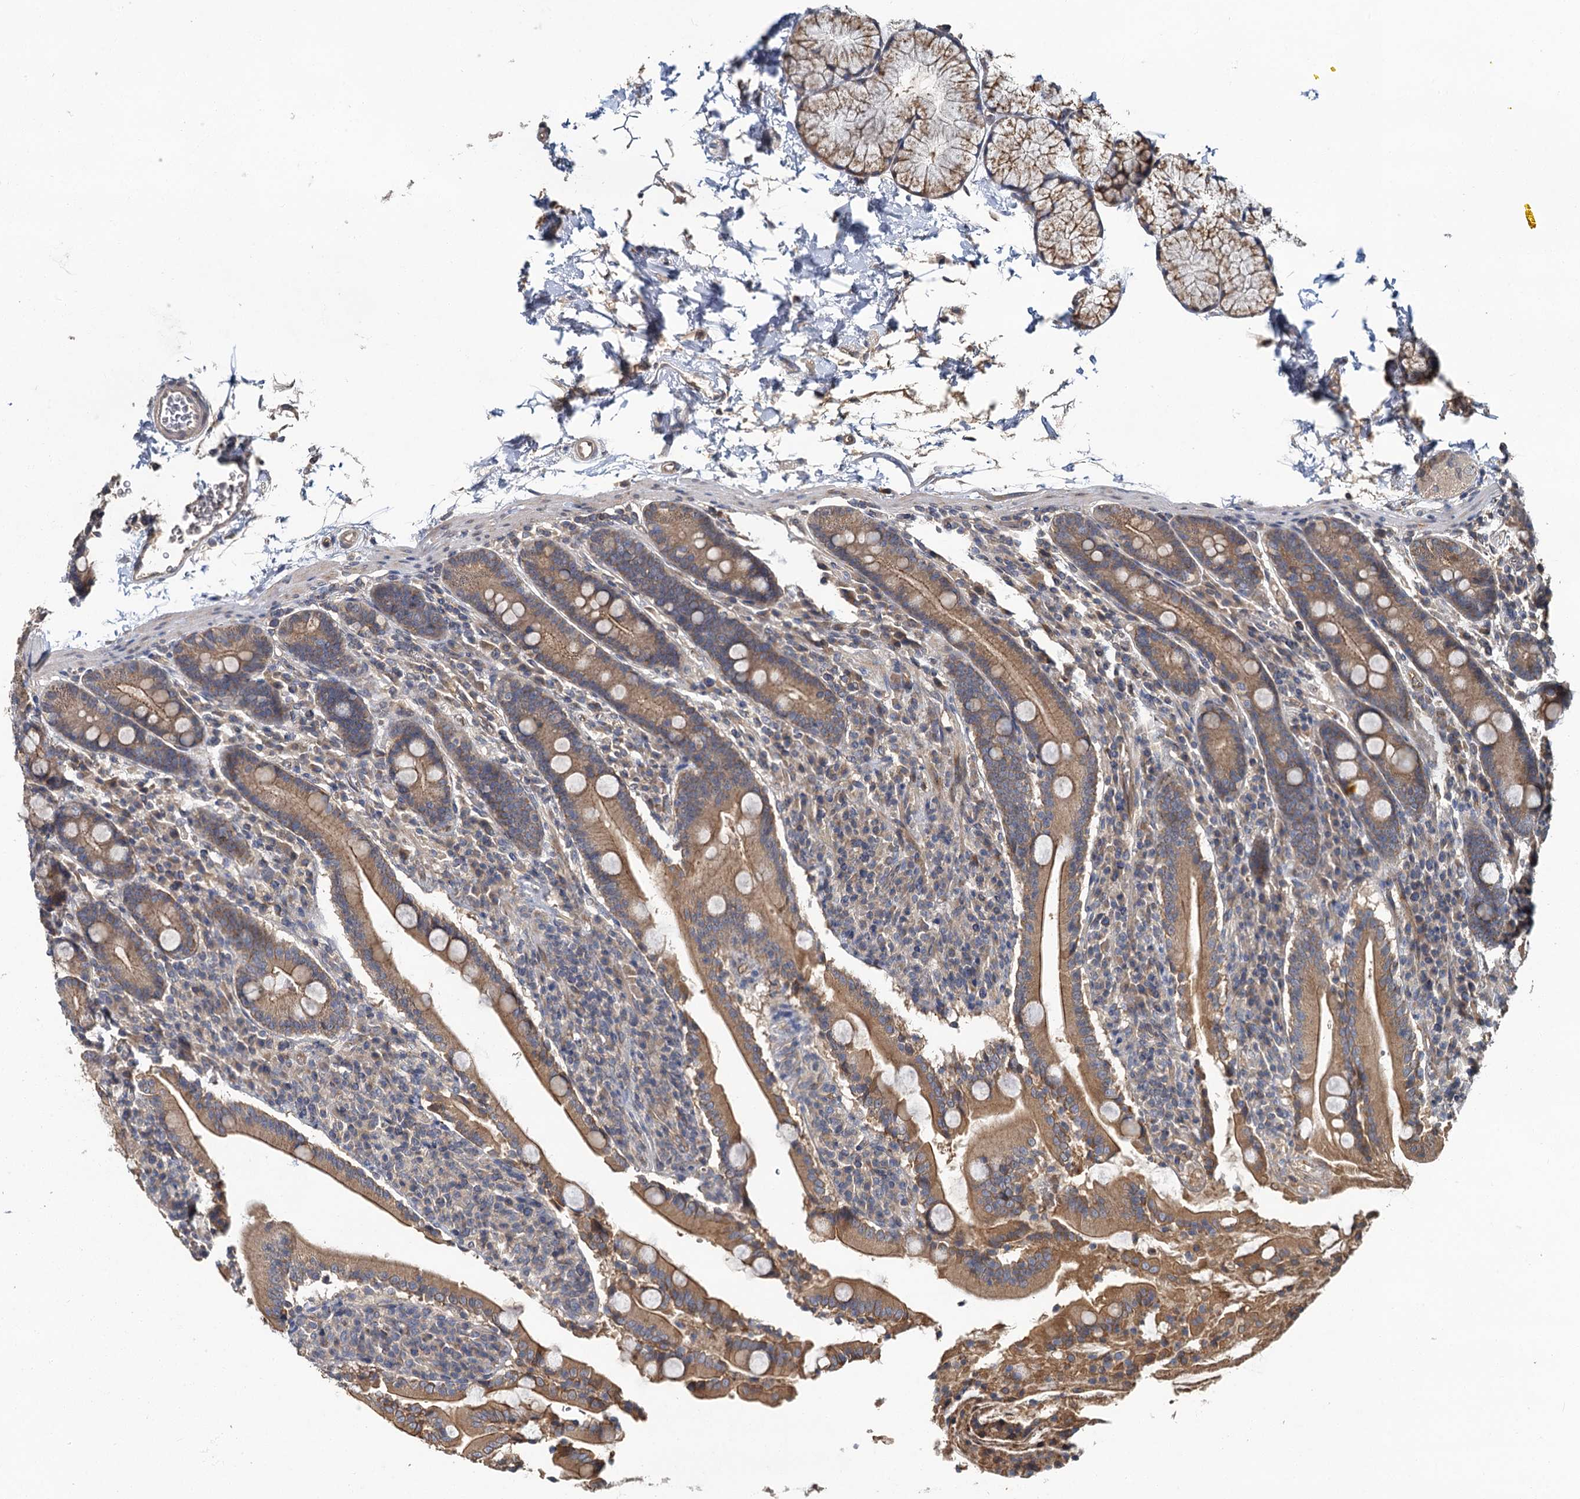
{"staining": {"intensity": "moderate", "quantity": ">75%", "location": "cytoplasmic/membranous"}, "tissue": "duodenum", "cell_type": "Glandular cells", "image_type": "normal", "snomed": [{"axis": "morphology", "description": "Normal tissue, NOS"}, {"axis": "topography", "description": "Duodenum"}], "caption": "About >75% of glandular cells in normal duodenum show moderate cytoplasmic/membranous protein staining as visualized by brown immunohistochemical staining.", "gene": "ZNF324", "patient": {"sex": "male", "age": 35}}